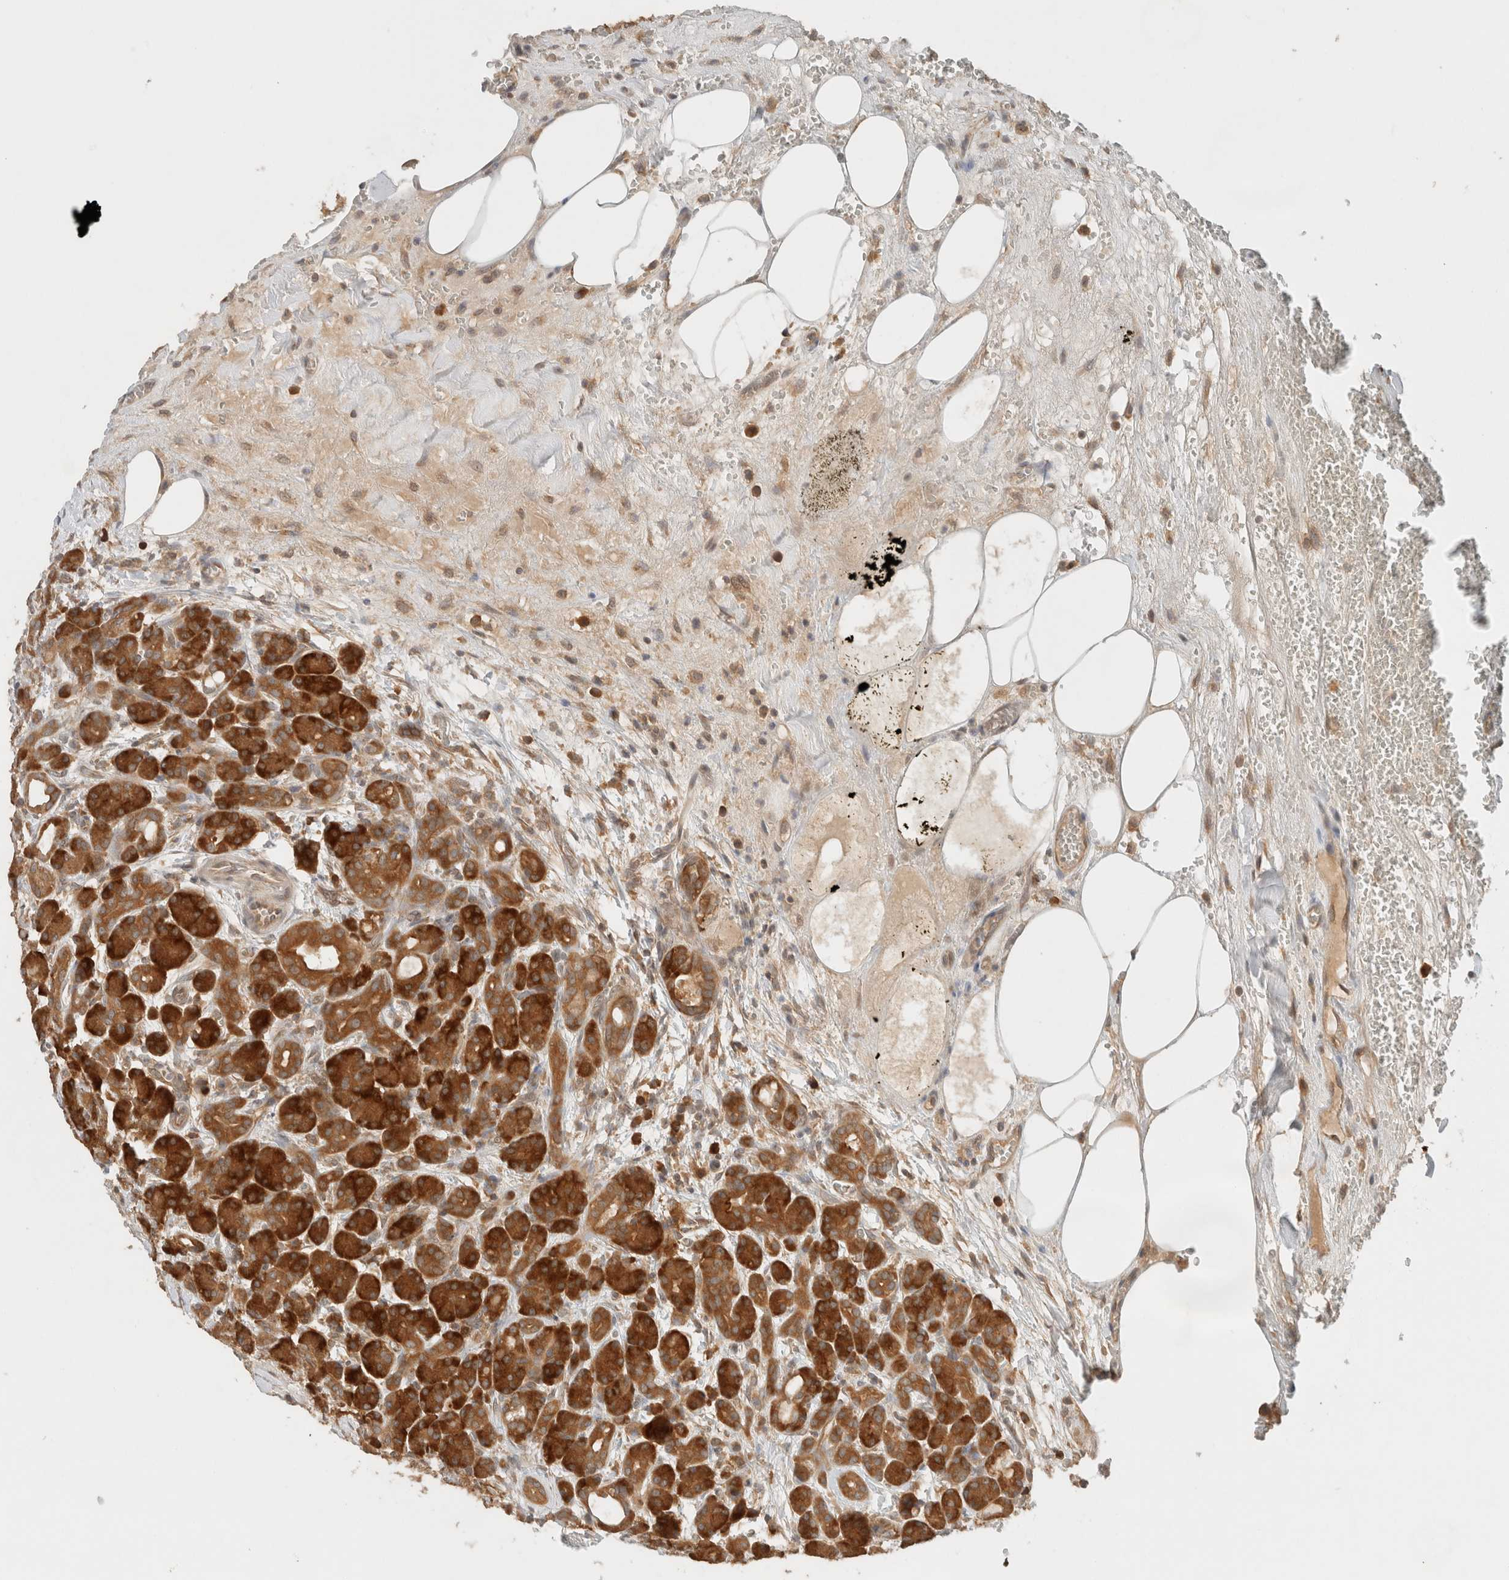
{"staining": {"intensity": "strong", "quantity": ">75%", "location": "cytoplasmic/membranous"}, "tissue": "pancreas", "cell_type": "Exocrine glandular cells", "image_type": "normal", "snomed": [{"axis": "morphology", "description": "Normal tissue, NOS"}, {"axis": "topography", "description": "Pancreas"}], "caption": "The immunohistochemical stain labels strong cytoplasmic/membranous staining in exocrine glandular cells of benign pancreas. The protein of interest is shown in brown color, while the nuclei are stained blue.", "gene": "ARFGEF2", "patient": {"sex": "male", "age": 63}}